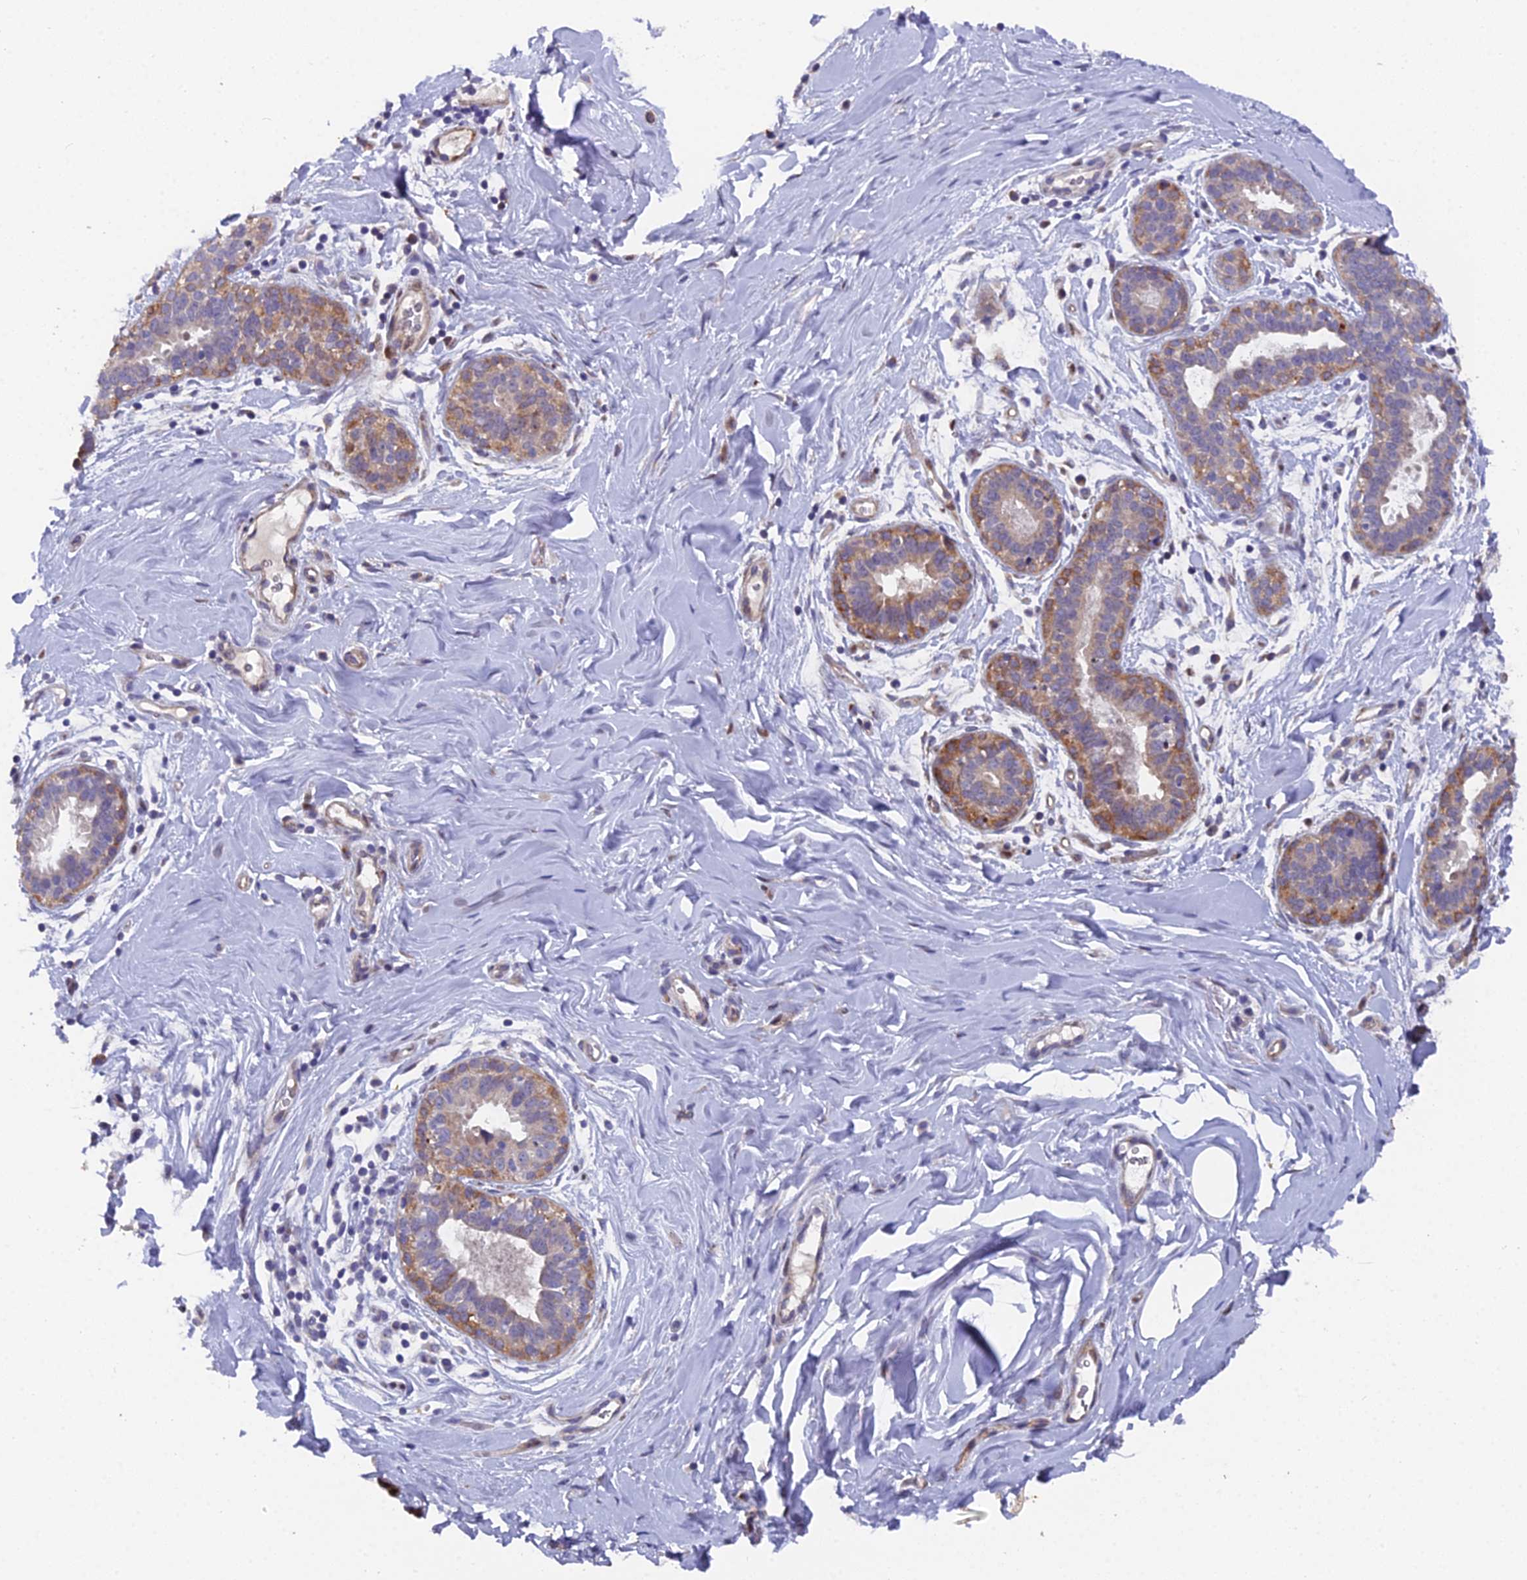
{"staining": {"intensity": "weak", "quantity": ">75%", "location": "cytoplasmic/membranous"}, "tissue": "adipose tissue", "cell_type": "Adipocytes", "image_type": "normal", "snomed": [{"axis": "morphology", "description": "Normal tissue, NOS"}, {"axis": "topography", "description": "Breast"}], "caption": "IHC (DAB) staining of benign human adipose tissue displays weak cytoplasmic/membranous protein expression in about >75% of adipocytes.", "gene": "RAB28", "patient": {"sex": "female", "age": 26}}